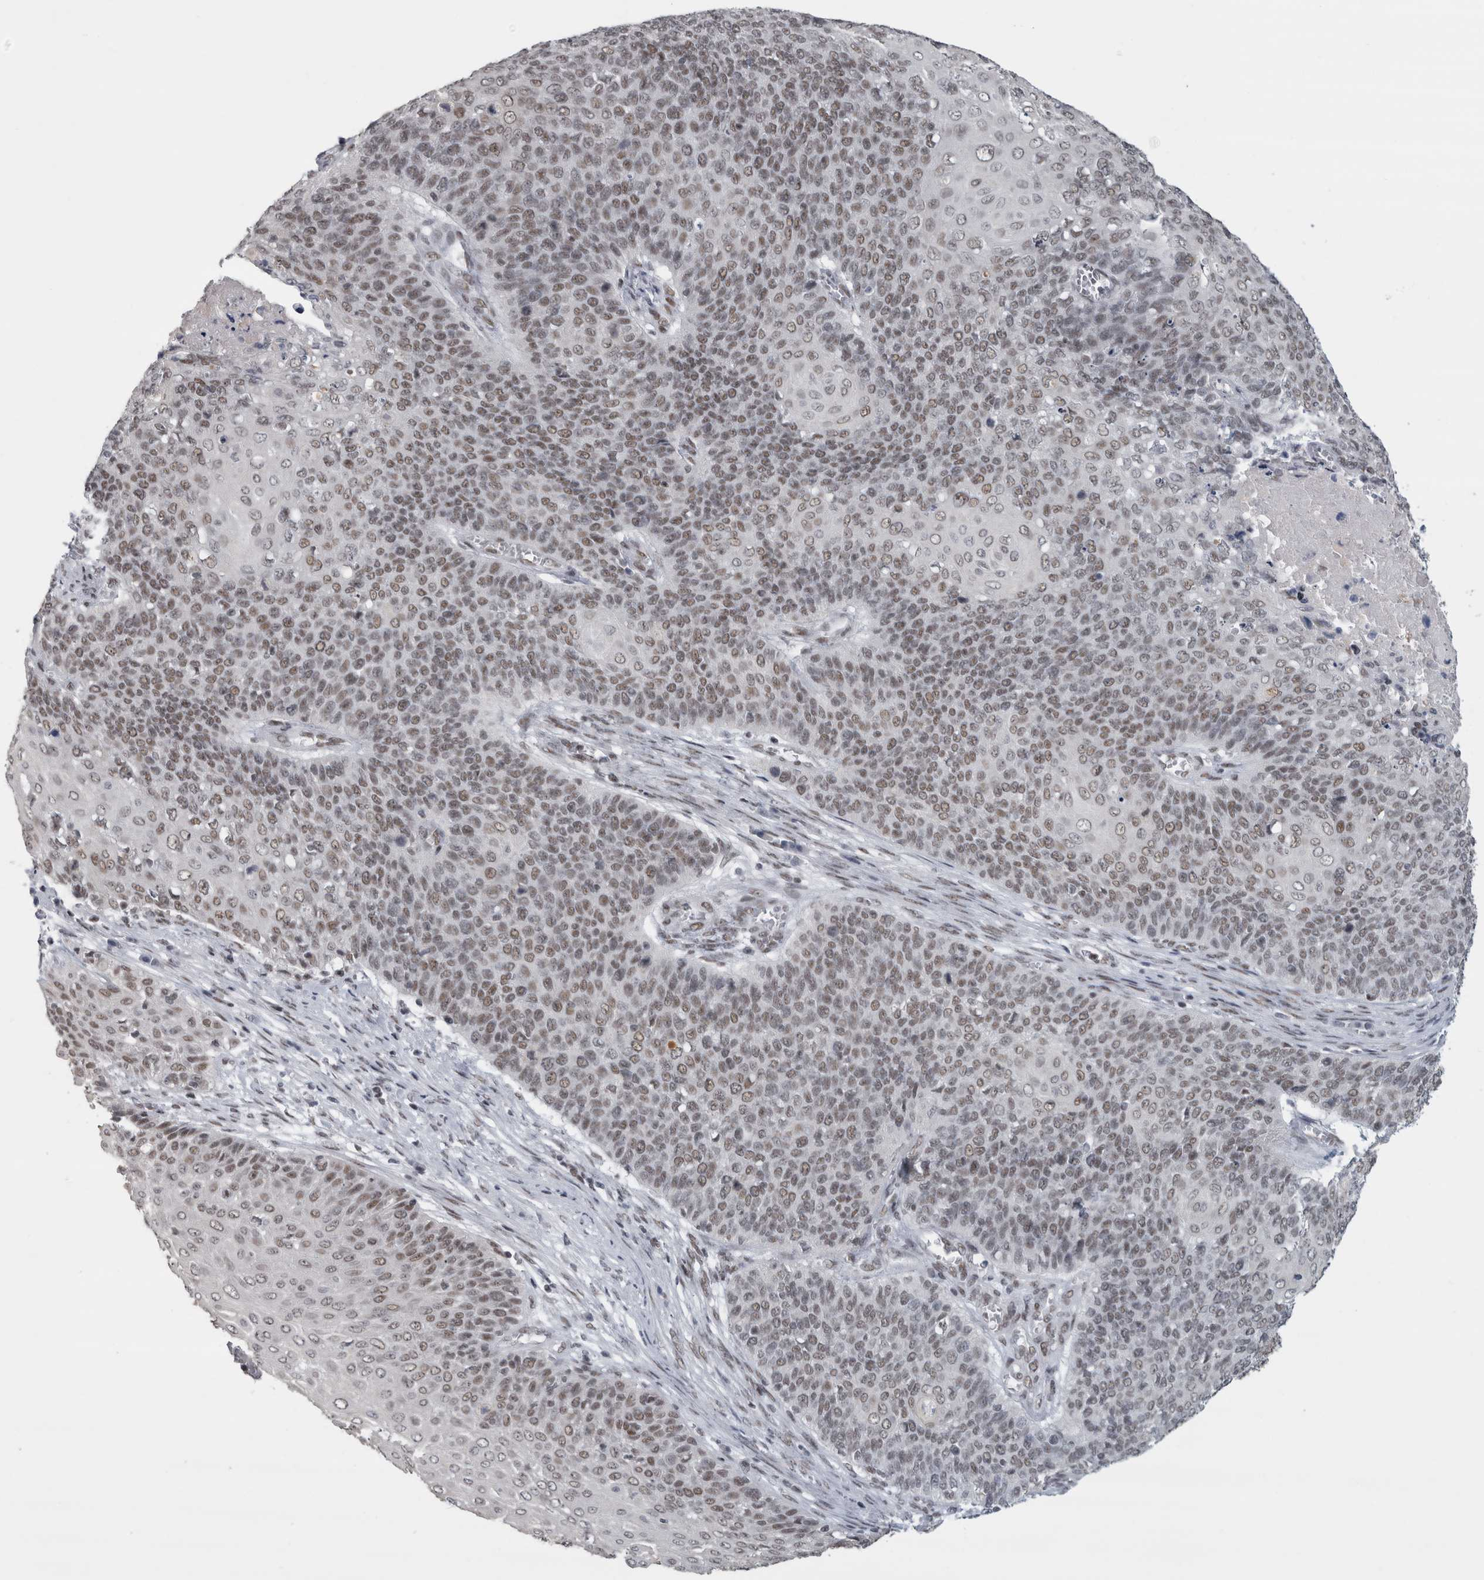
{"staining": {"intensity": "weak", "quantity": ">75%", "location": "nuclear"}, "tissue": "cervical cancer", "cell_type": "Tumor cells", "image_type": "cancer", "snomed": [{"axis": "morphology", "description": "Squamous cell carcinoma, NOS"}, {"axis": "topography", "description": "Cervix"}], "caption": "IHC of cervical cancer demonstrates low levels of weak nuclear expression in approximately >75% of tumor cells.", "gene": "ARID4B", "patient": {"sex": "female", "age": 39}}